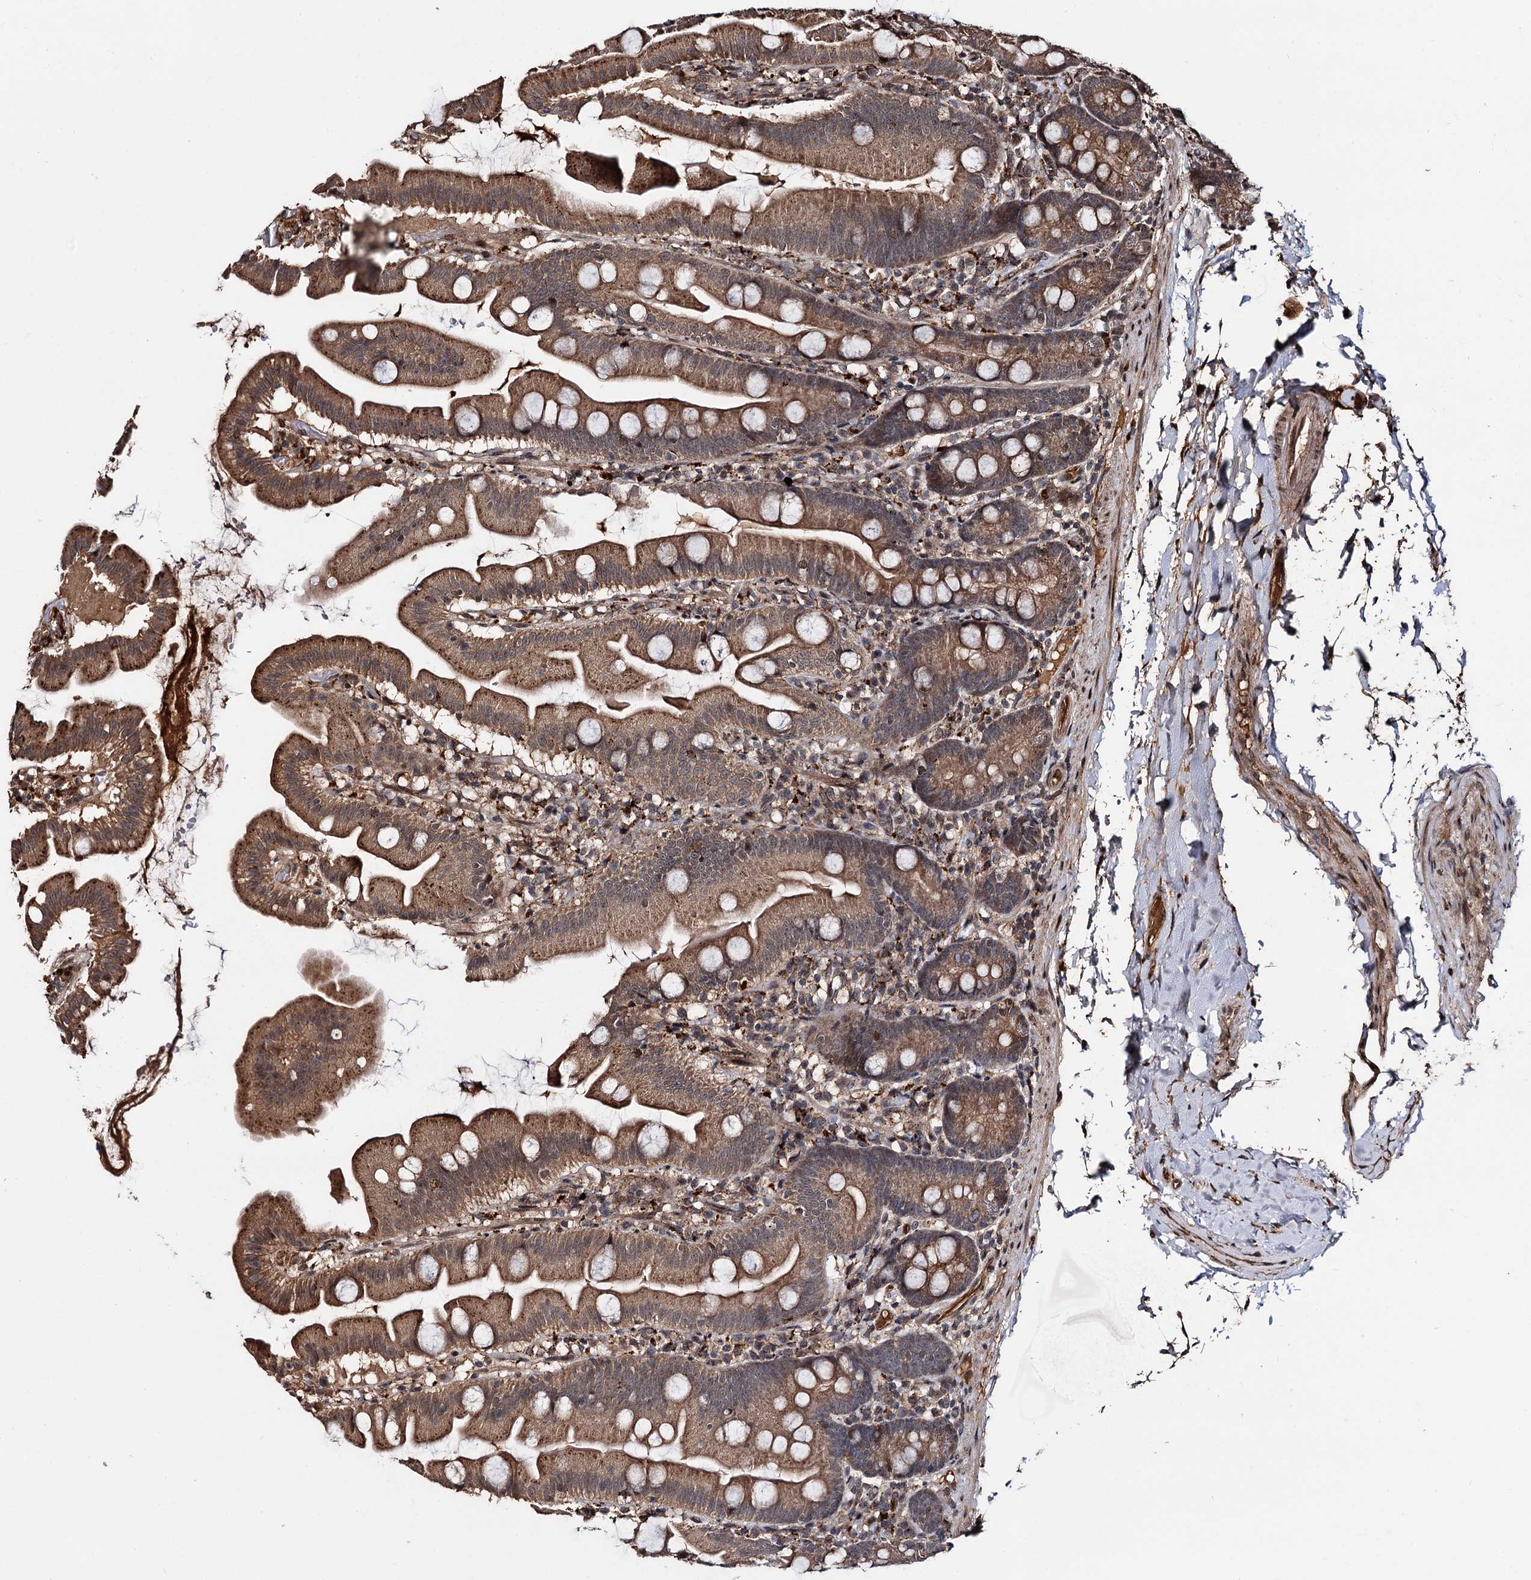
{"staining": {"intensity": "strong", "quantity": ">75%", "location": "cytoplasmic/membranous"}, "tissue": "small intestine", "cell_type": "Glandular cells", "image_type": "normal", "snomed": [{"axis": "morphology", "description": "Normal tissue, NOS"}, {"axis": "topography", "description": "Small intestine"}], "caption": "A photomicrograph showing strong cytoplasmic/membranous staining in approximately >75% of glandular cells in unremarkable small intestine, as visualized by brown immunohistochemical staining.", "gene": "CEP192", "patient": {"sex": "female", "age": 68}}